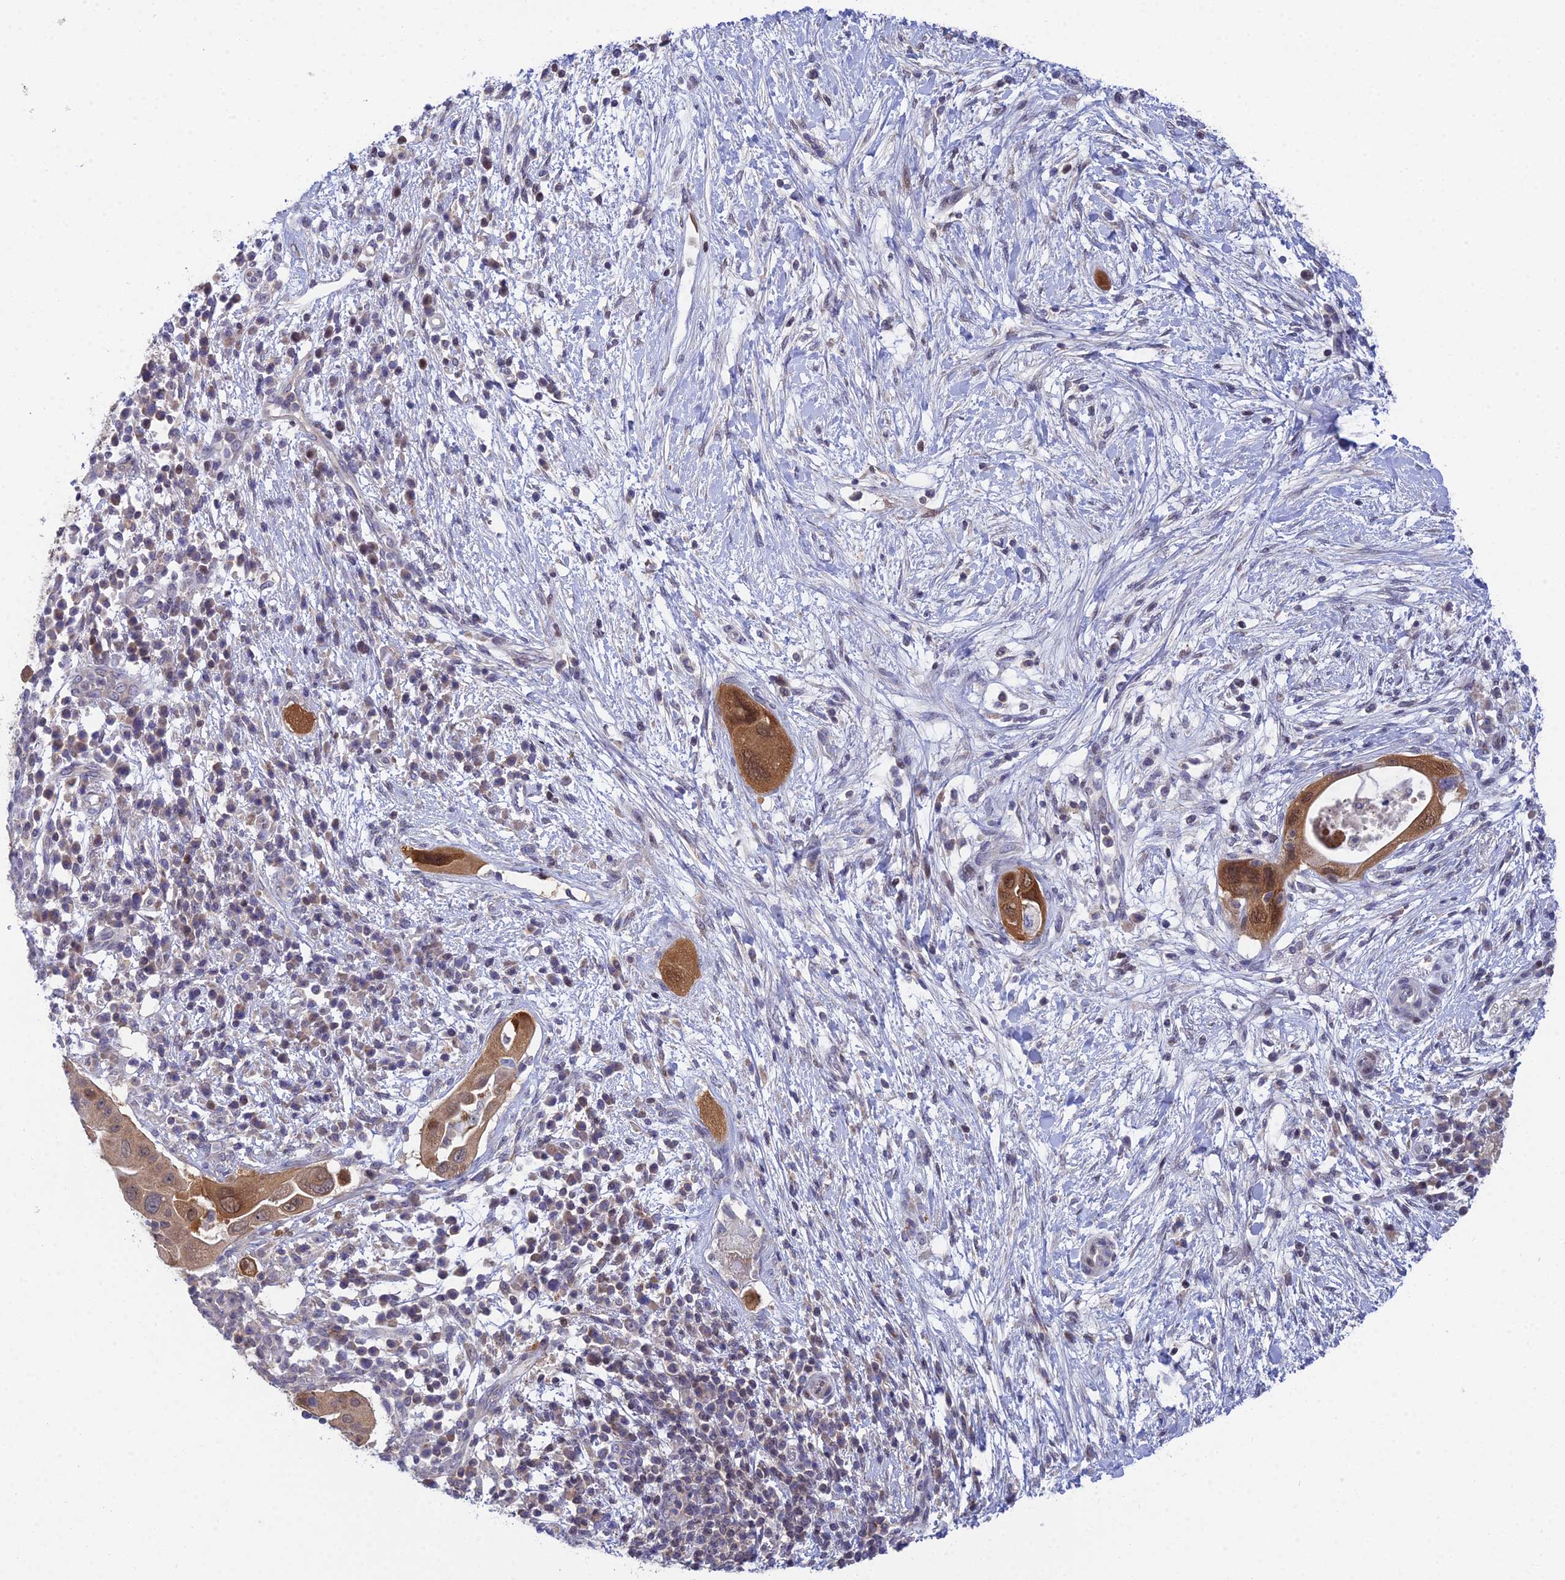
{"staining": {"intensity": "moderate", "quantity": "25%-75%", "location": "cytoplasmic/membranous,nuclear"}, "tissue": "pancreatic cancer", "cell_type": "Tumor cells", "image_type": "cancer", "snomed": [{"axis": "morphology", "description": "Adenocarcinoma, NOS"}, {"axis": "topography", "description": "Pancreas"}], "caption": "Brown immunohistochemical staining in pancreatic adenocarcinoma reveals moderate cytoplasmic/membranous and nuclear positivity in approximately 25%-75% of tumor cells.", "gene": "ELOA2", "patient": {"sex": "male", "age": 68}}